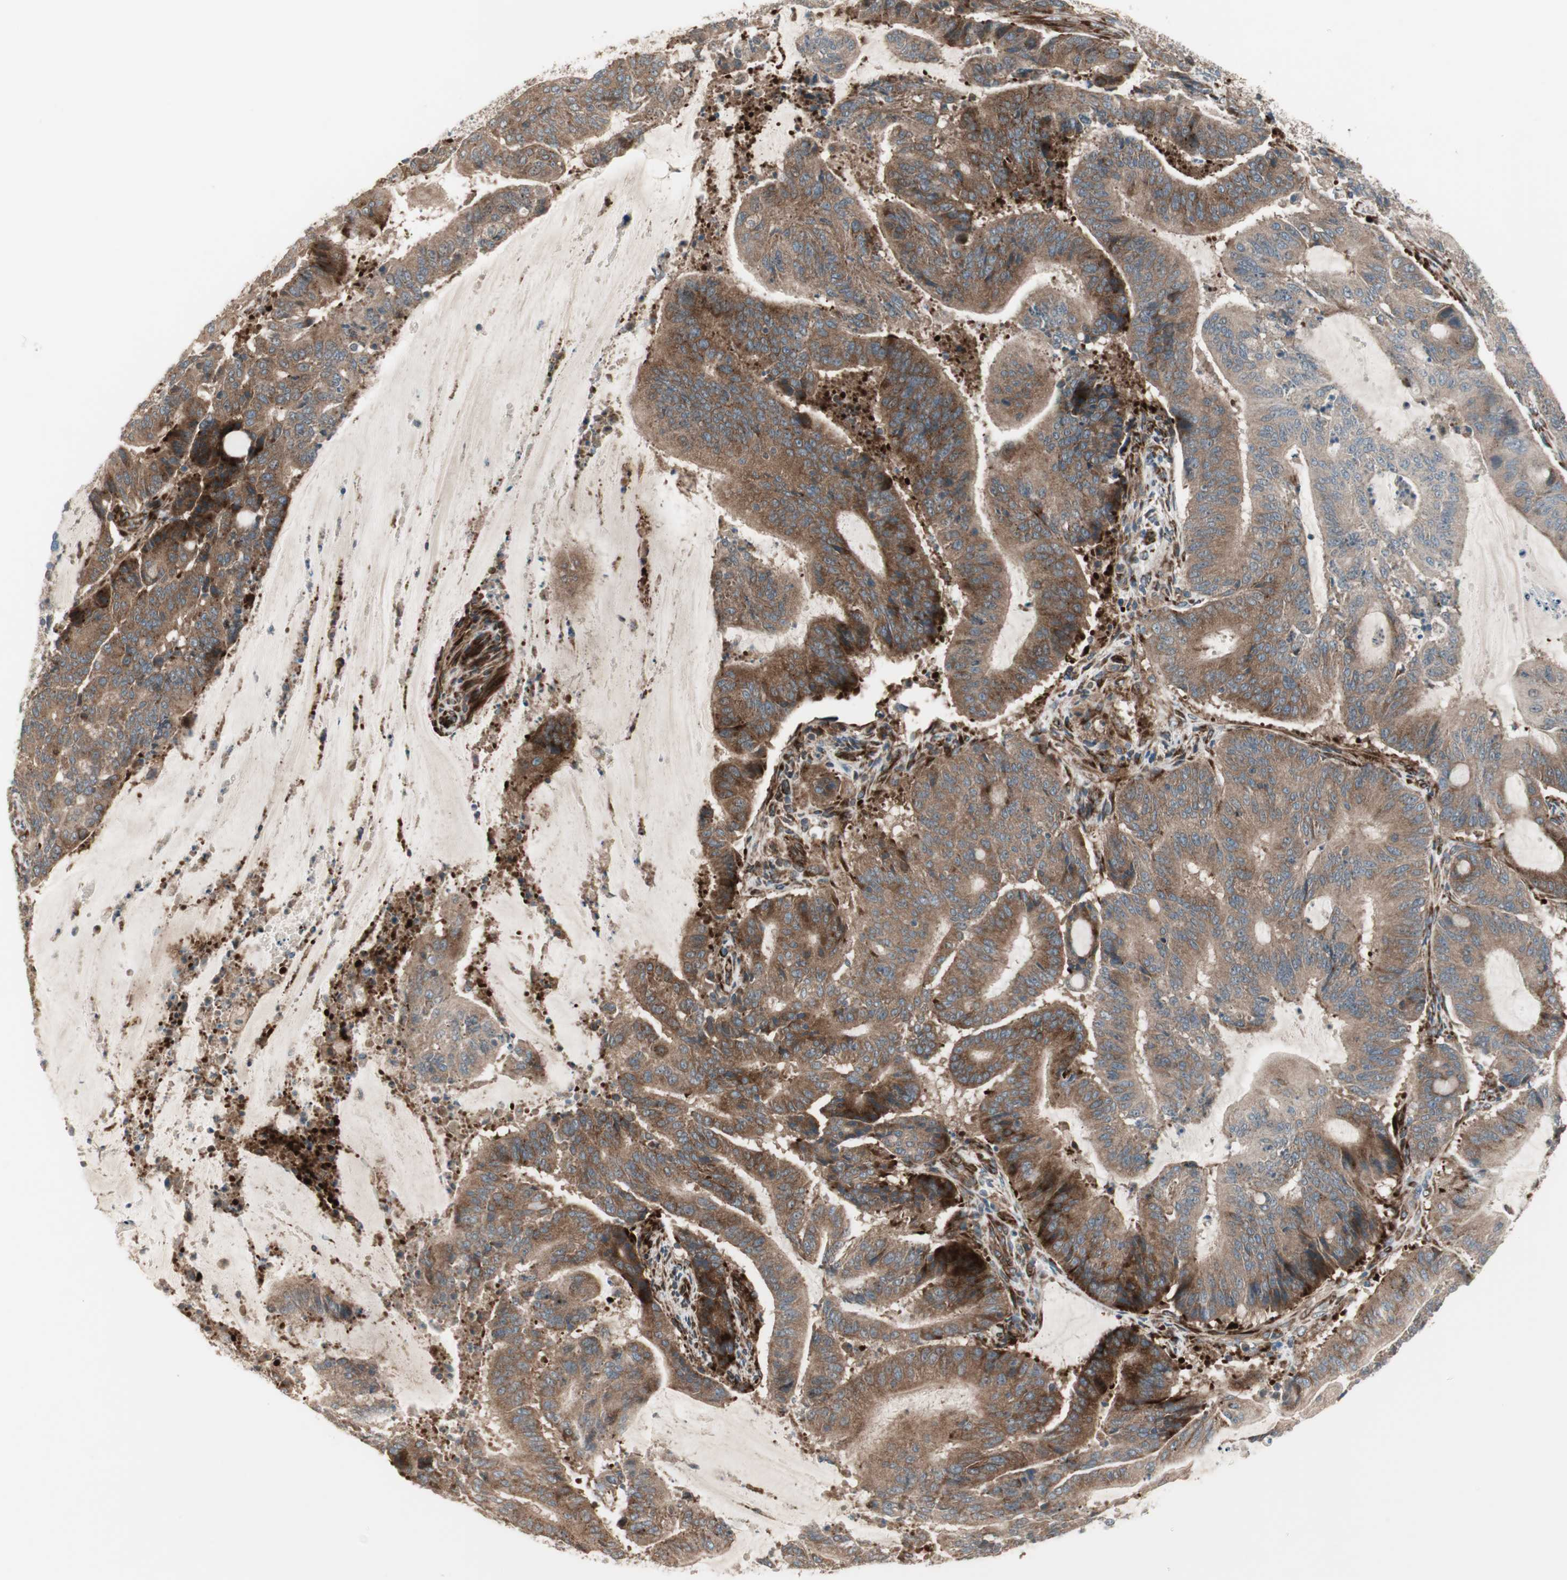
{"staining": {"intensity": "strong", "quantity": ">75%", "location": "cytoplasmic/membranous"}, "tissue": "liver cancer", "cell_type": "Tumor cells", "image_type": "cancer", "snomed": [{"axis": "morphology", "description": "Cholangiocarcinoma"}, {"axis": "topography", "description": "Liver"}], "caption": "Strong cytoplasmic/membranous protein staining is present in approximately >75% of tumor cells in cholangiocarcinoma (liver).", "gene": "PPP2R5E", "patient": {"sex": "female", "age": 73}}